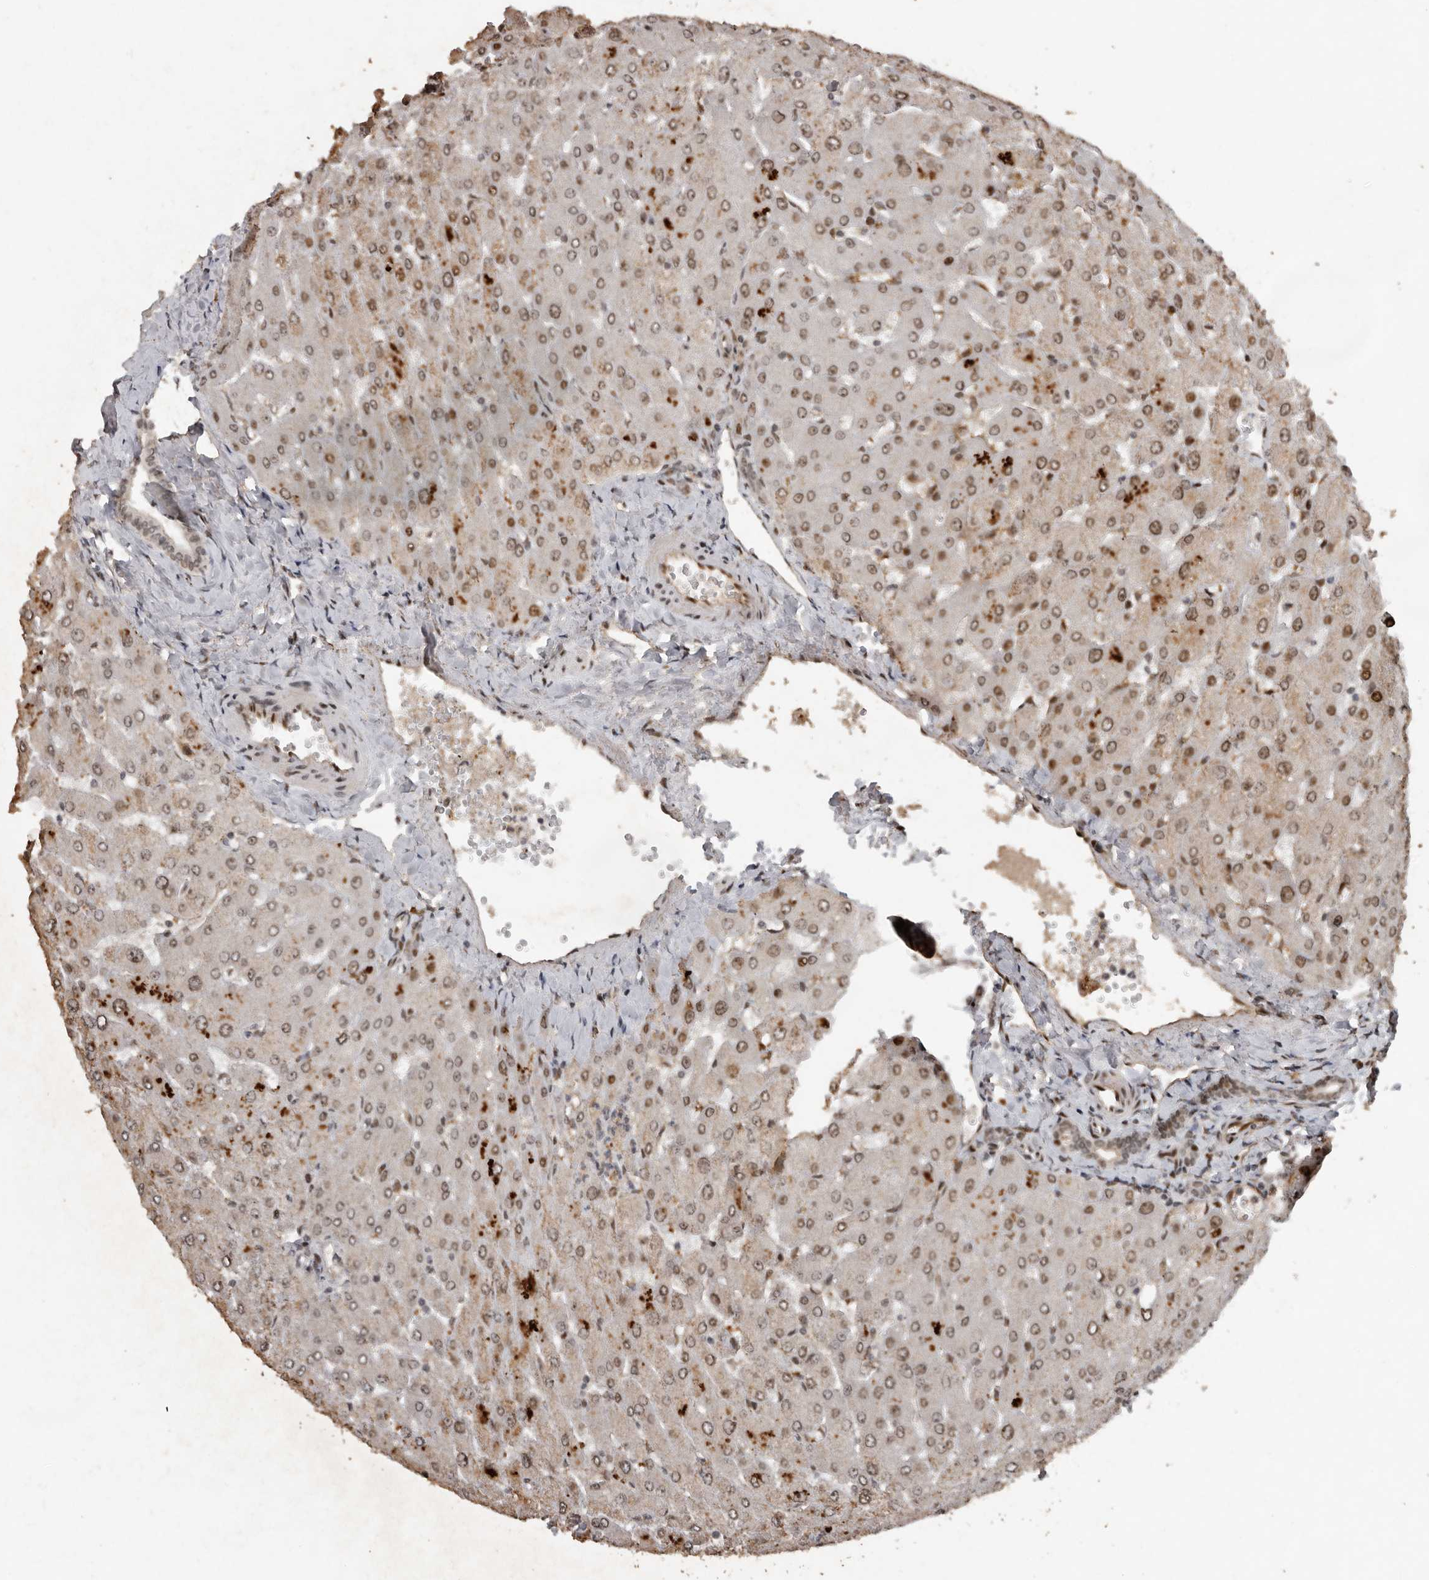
{"staining": {"intensity": "negative", "quantity": "none", "location": "none"}, "tissue": "liver", "cell_type": "Cholangiocytes", "image_type": "normal", "snomed": [{"axis": "morphology", "description": "Normal tissue, NOS"}, {"axis": "topography", "description": "Liver"}], "caption": "This is a micrograph of immunohistochemistry (IHC) staining of normal liver, which shows no positivity in cholangiocytes. Brightfield microscopy of immunohistochemistry (IHC) stained with DAB (brown) and hematoxylin (blue), captured at high magnification.", "gene": "CDC27", "patient": {"sex": "male", "age": 55}}